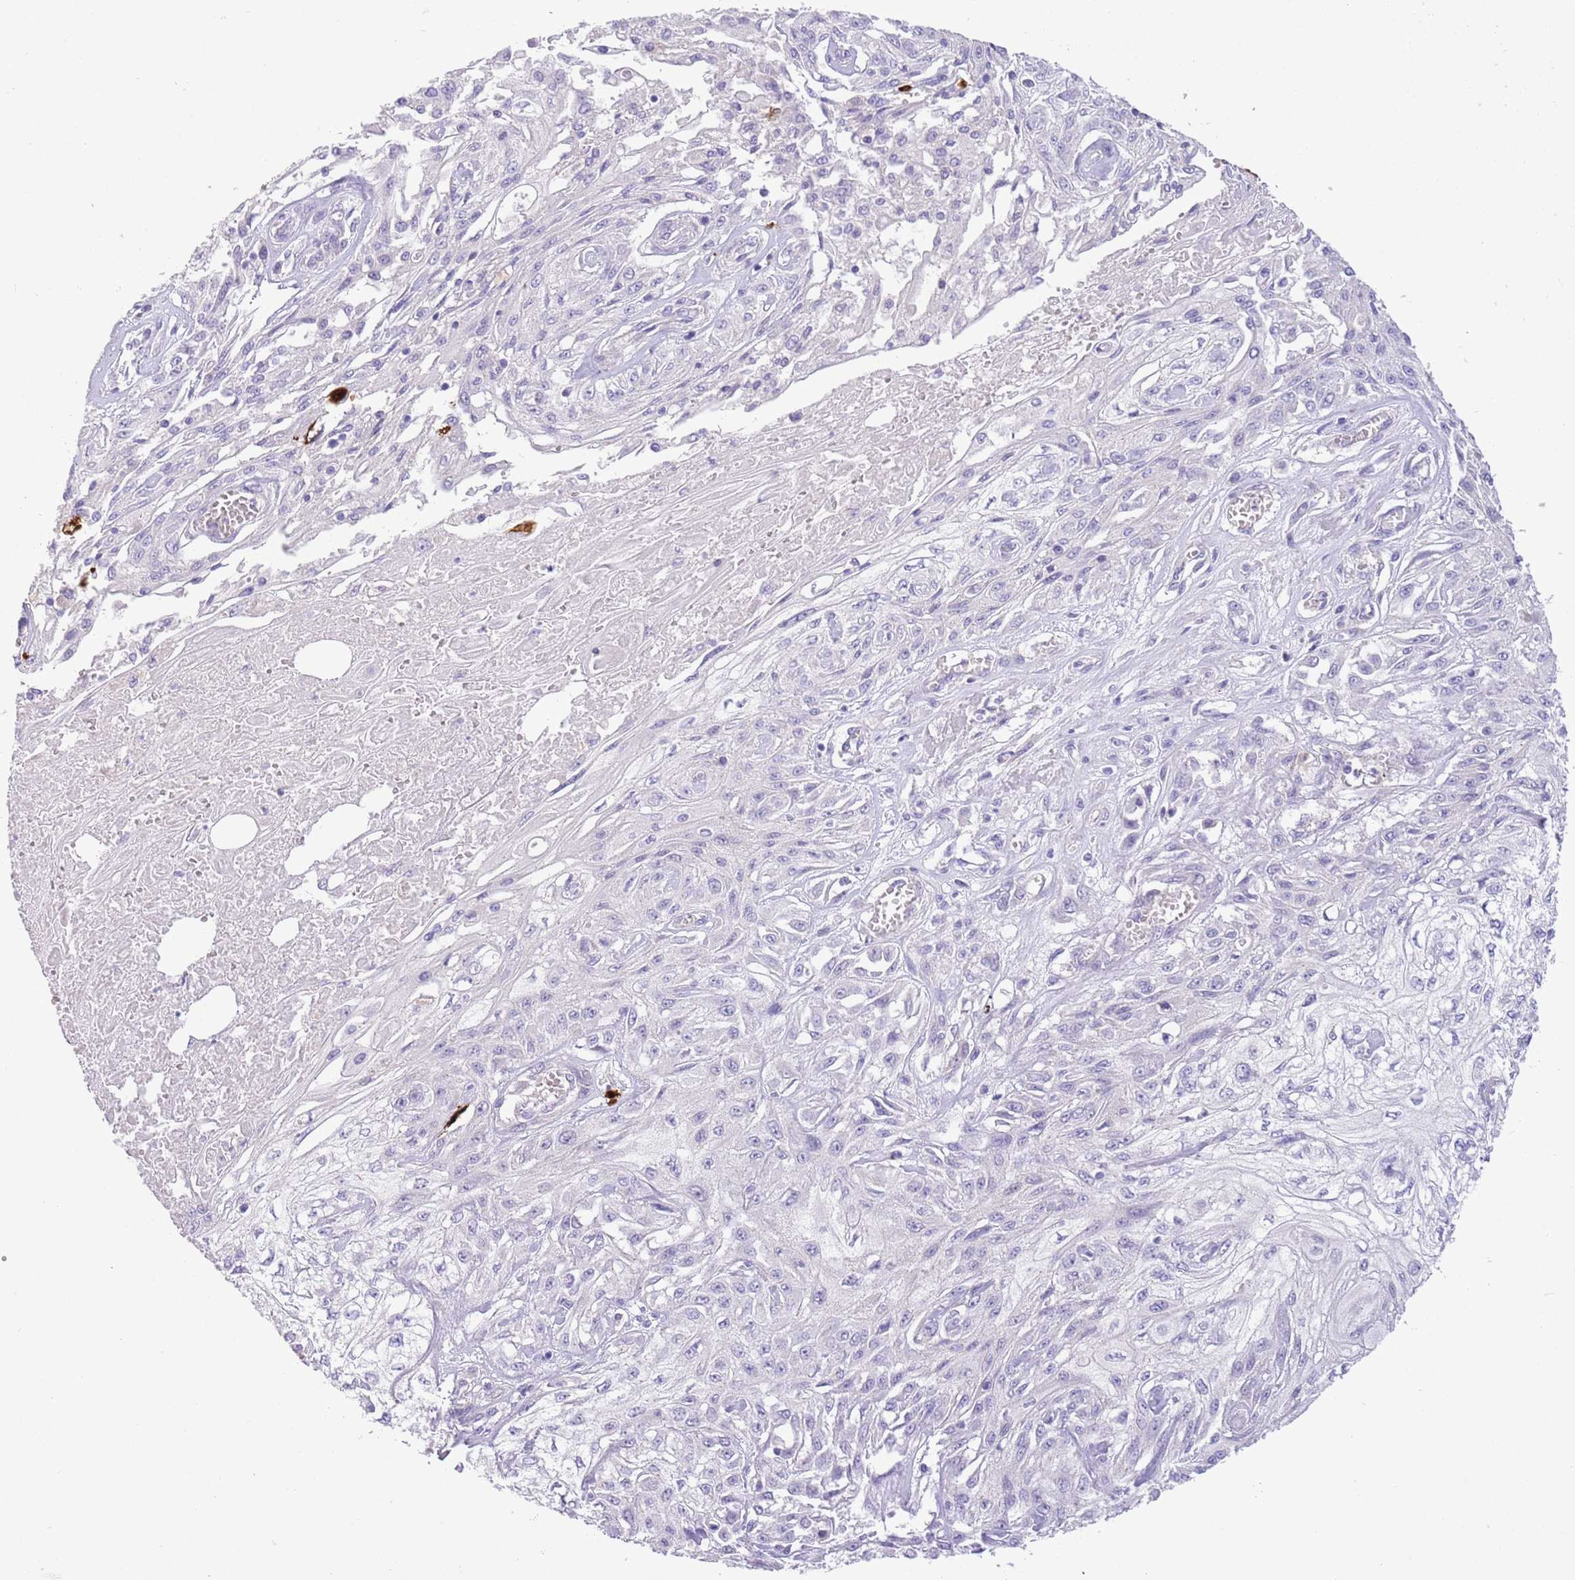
{"staining": {"intensity": "negative", "quantity": "none", "location": "none"}, "tissue": "skin cancer", "cell_type": "Tumor cells", "image_type": "cancer", "snomed": [{"axis": "morphology", "description": "Squamous cell carcinoma, NOS"}, {"axis": "morphology", "description": "Squamous cell carcinoma, metastatic, NOS"}, {"axis": "topography", "description": "Skin"}, {"axis": "topography", "description": "Lymph node"}], "caption": "Micrograph shows no significant protein positivity in tumor cells of skin squamous cell carcinoma.", "gene": "SFTPA1", "patient": {"sex": "male", "age": 75}}